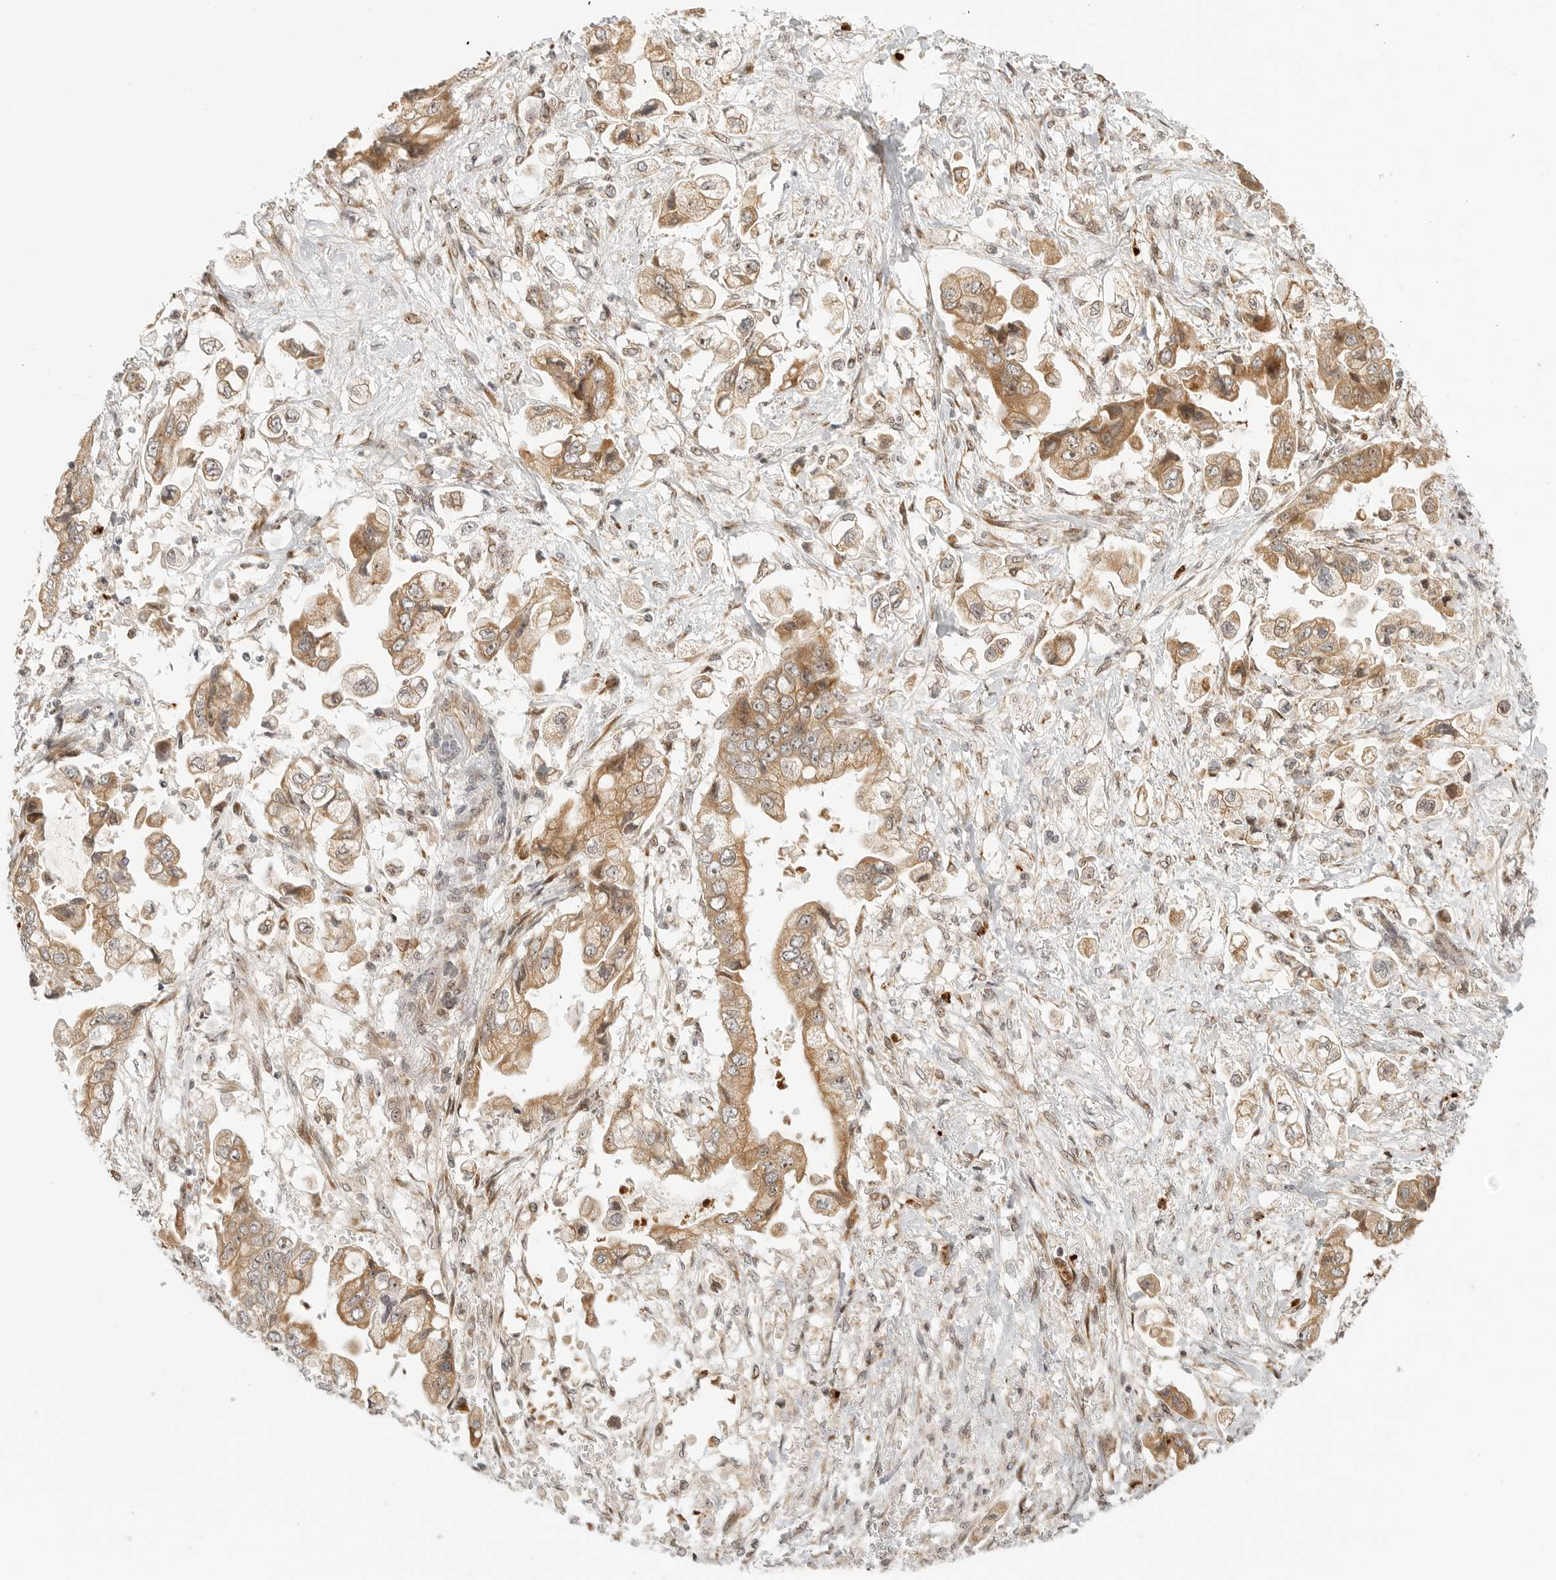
{"staining": {"intensity": "moderate", "quantity": ">75%", "location": "cytoplasmic/membranous"}, "tissue": "stomach cancer", "cell_type": "Tumor cells", "image_type": "cancer", "snomed": [{"axis": "morphology", "description": "Adenocarcinoma, NOS"}, {"axis": "topography", "description": "Stomach"}], "caption": "Immunohistochemical staining of stomach cancer (adenocarcinoma) demonstrates moderate cytoplasmic/membranous protein positivity in approximately >75% of tumor cells.", "gene": "DSCC1", "patient": {"sex": "male", "age": 62}}